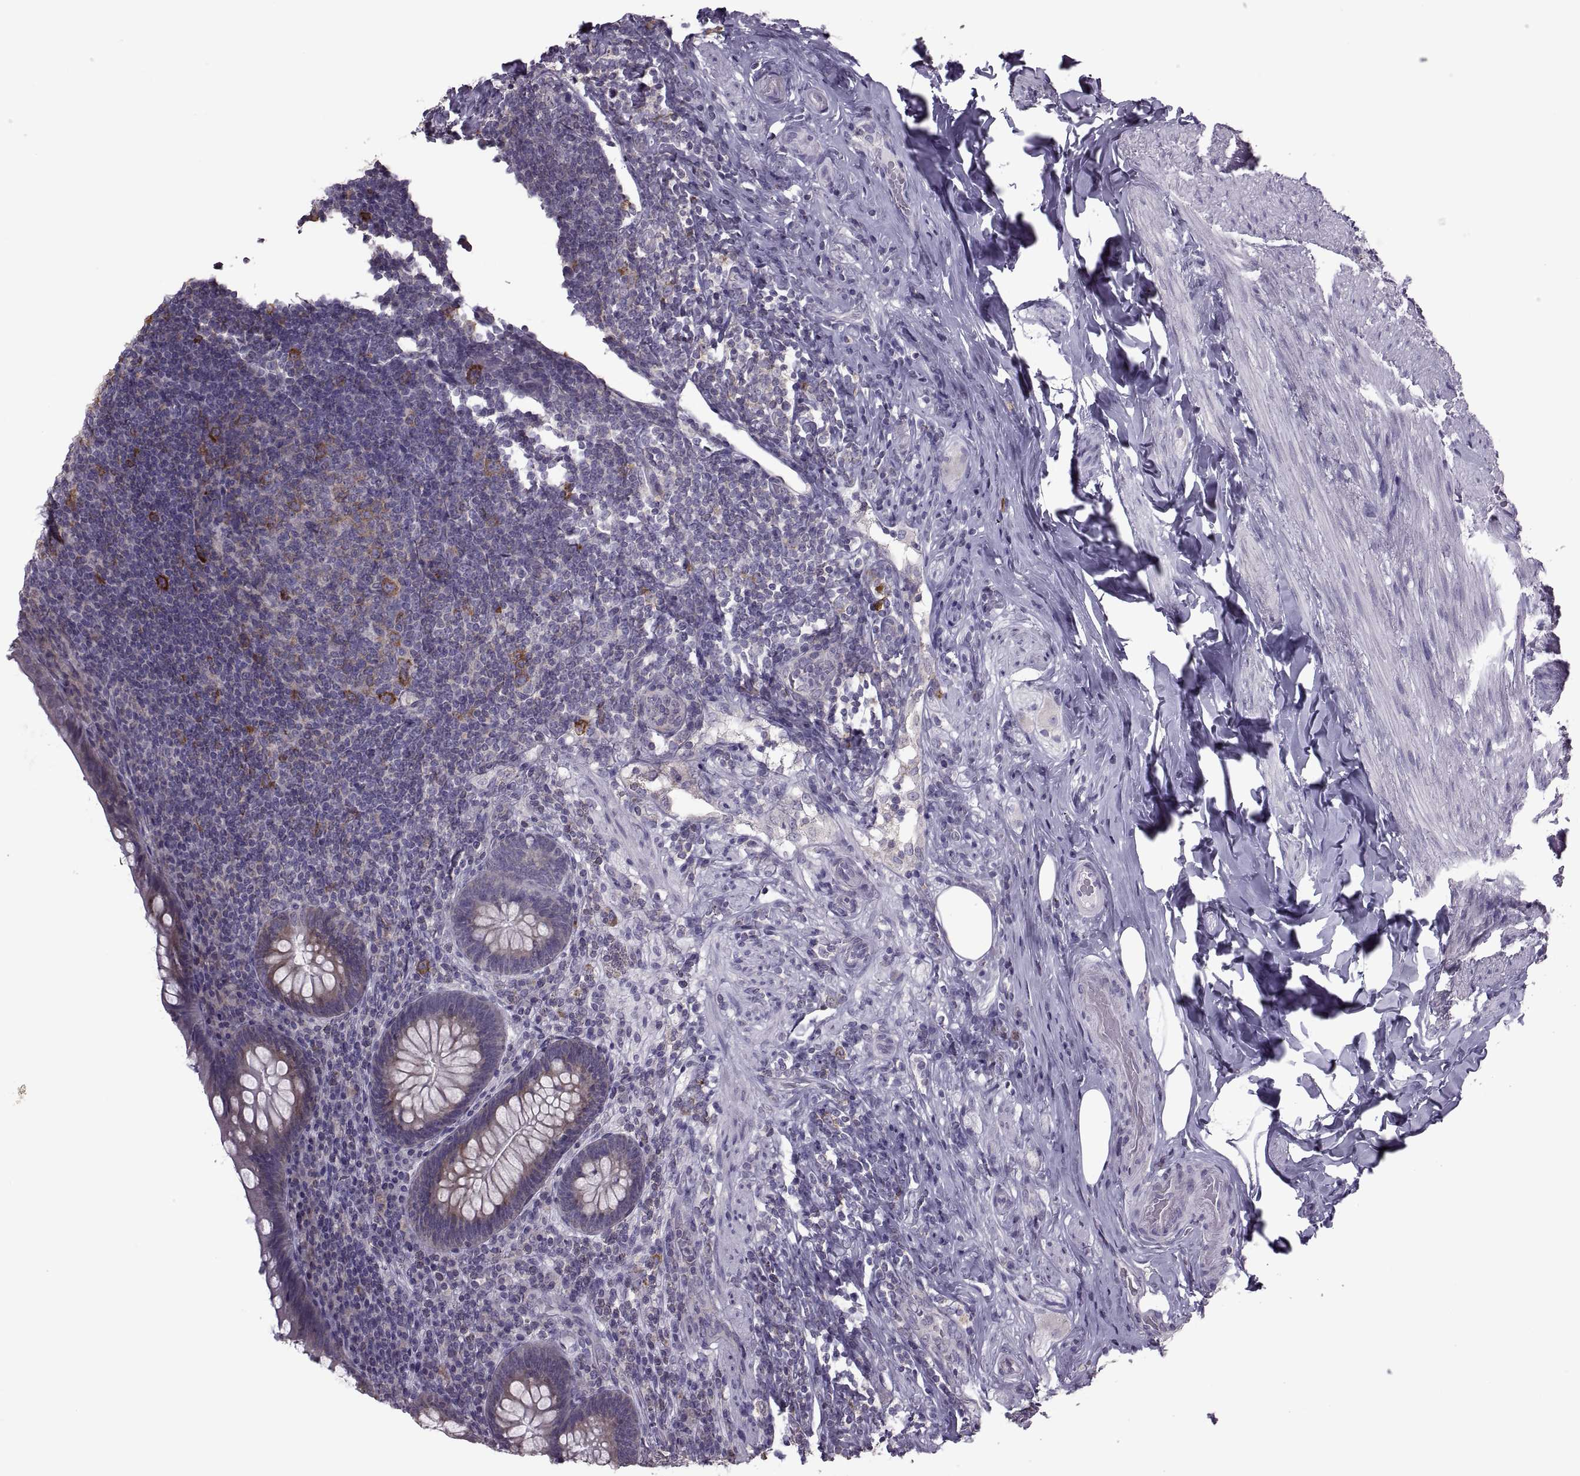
{"staining": {"intensity": "weak", "quantity": "25%-75%", "location": "cytoplasmic/membranous"}, "tissue": "appendix", "cell_type": "Glandular cells", "image_type": "normal", "snomed": [{"axis": "morphology", "description": "Normal tissue, NOS"}, {"axis": "topography", "description": "Appendix"}], "caption": "Immunohistochemical staining of unremarkable human appendix displays low levels of weak cytoplasmic/membranous expression in approximately 25%-75% of glandular cells. The protein of interest is stained brown, and the nuclei are stained in blue (DAB IHC with brightfield microscopy, high magnification).", "gene": "PABPC1", "patient": {"sex": "male", "age": 47}}